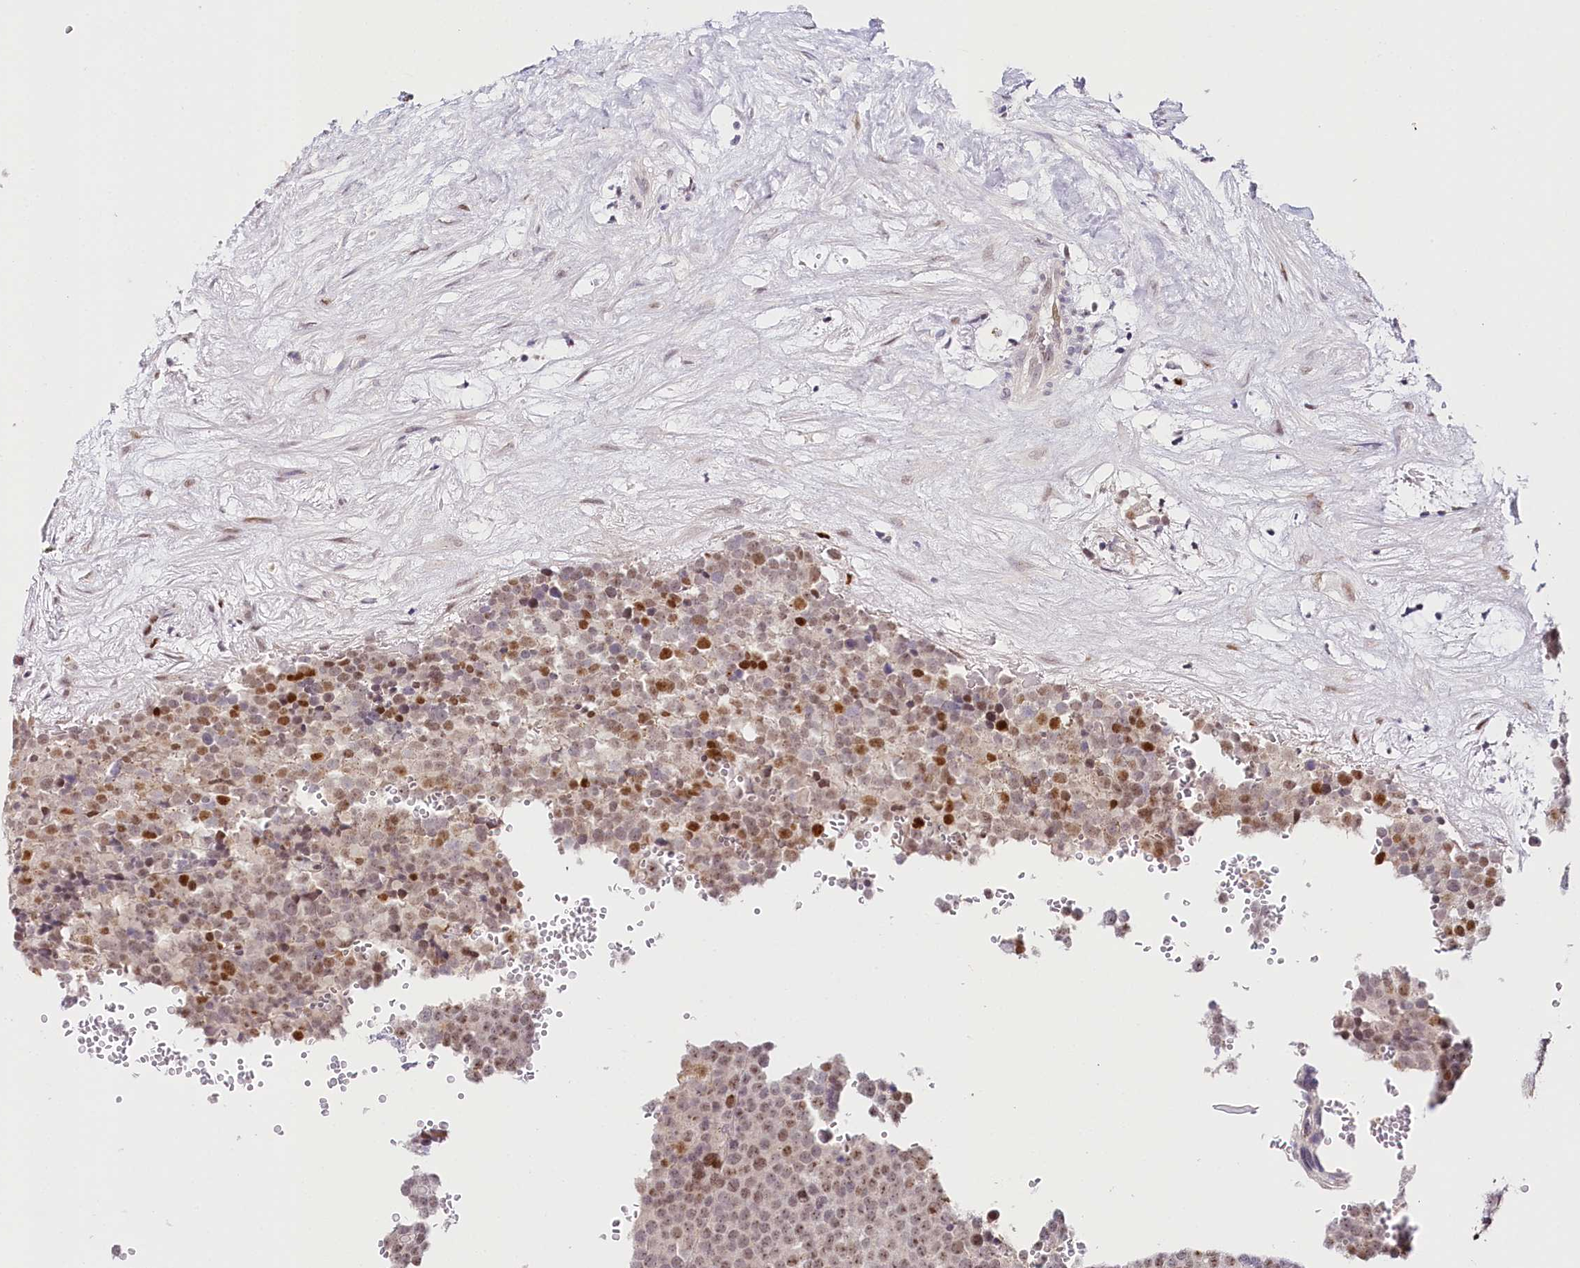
{"staining": {"intensity": "moderate", "quantity": ">75%", "location": "nuclear"}, "tissue": "testis cancer", "cell_type": "Tumor cells", "image_type": "cancer", "snomed": [{"axis": "morphology", "description": "Seminoma, NOS"}, {"axis": "topography", "description": "Testis"}], "caption": "Seminoma (testis) stained with a brown dye reveals moderate nuclear positive positivity in about >75% of tumor cells.", "gene": "TP53", "patient": {"sex": "male", "age": 71}}